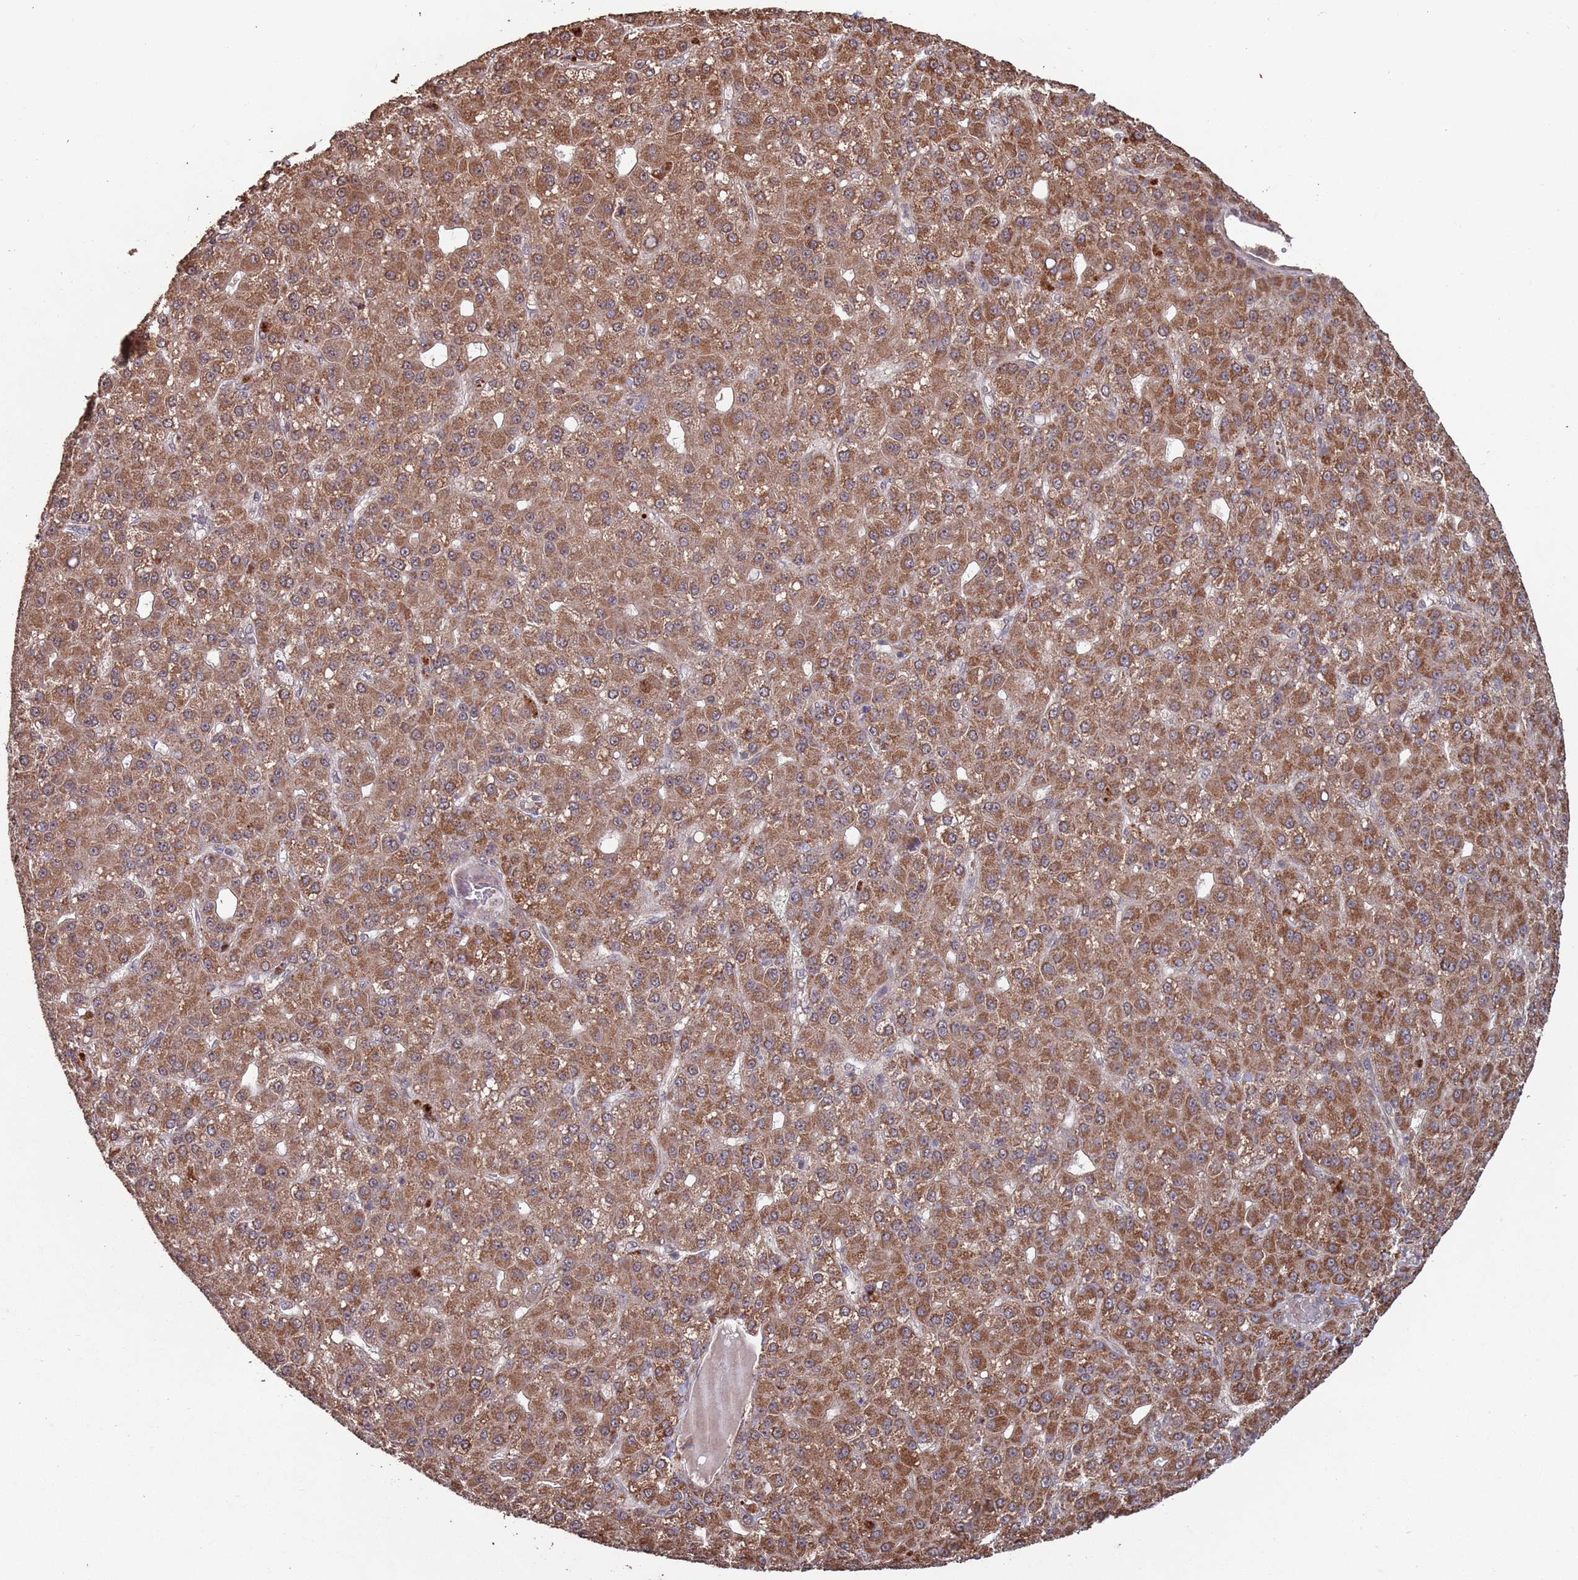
{"staining": {"intensity": "moderate", "quantity": ">75%", "location": "cytoplasmic/membranous"}, "tissue": "liver cancer", "cell_type": "Tumor cells", "image_type": "cancer", "snomed": [{"axis": "morphology", "description": "Carcinoma, Hepatocellular, NOS"}, {"axis": "topography", "description": "Liver"}], "caption": "The immunohistochemical stain highlights moderate cytoplasmic/membranous positivity in tumor cells of hepatocellular carcinoma (liver) tissue.", "gene": "PRR7", "patient": {"sex": "male", "age": 67}}